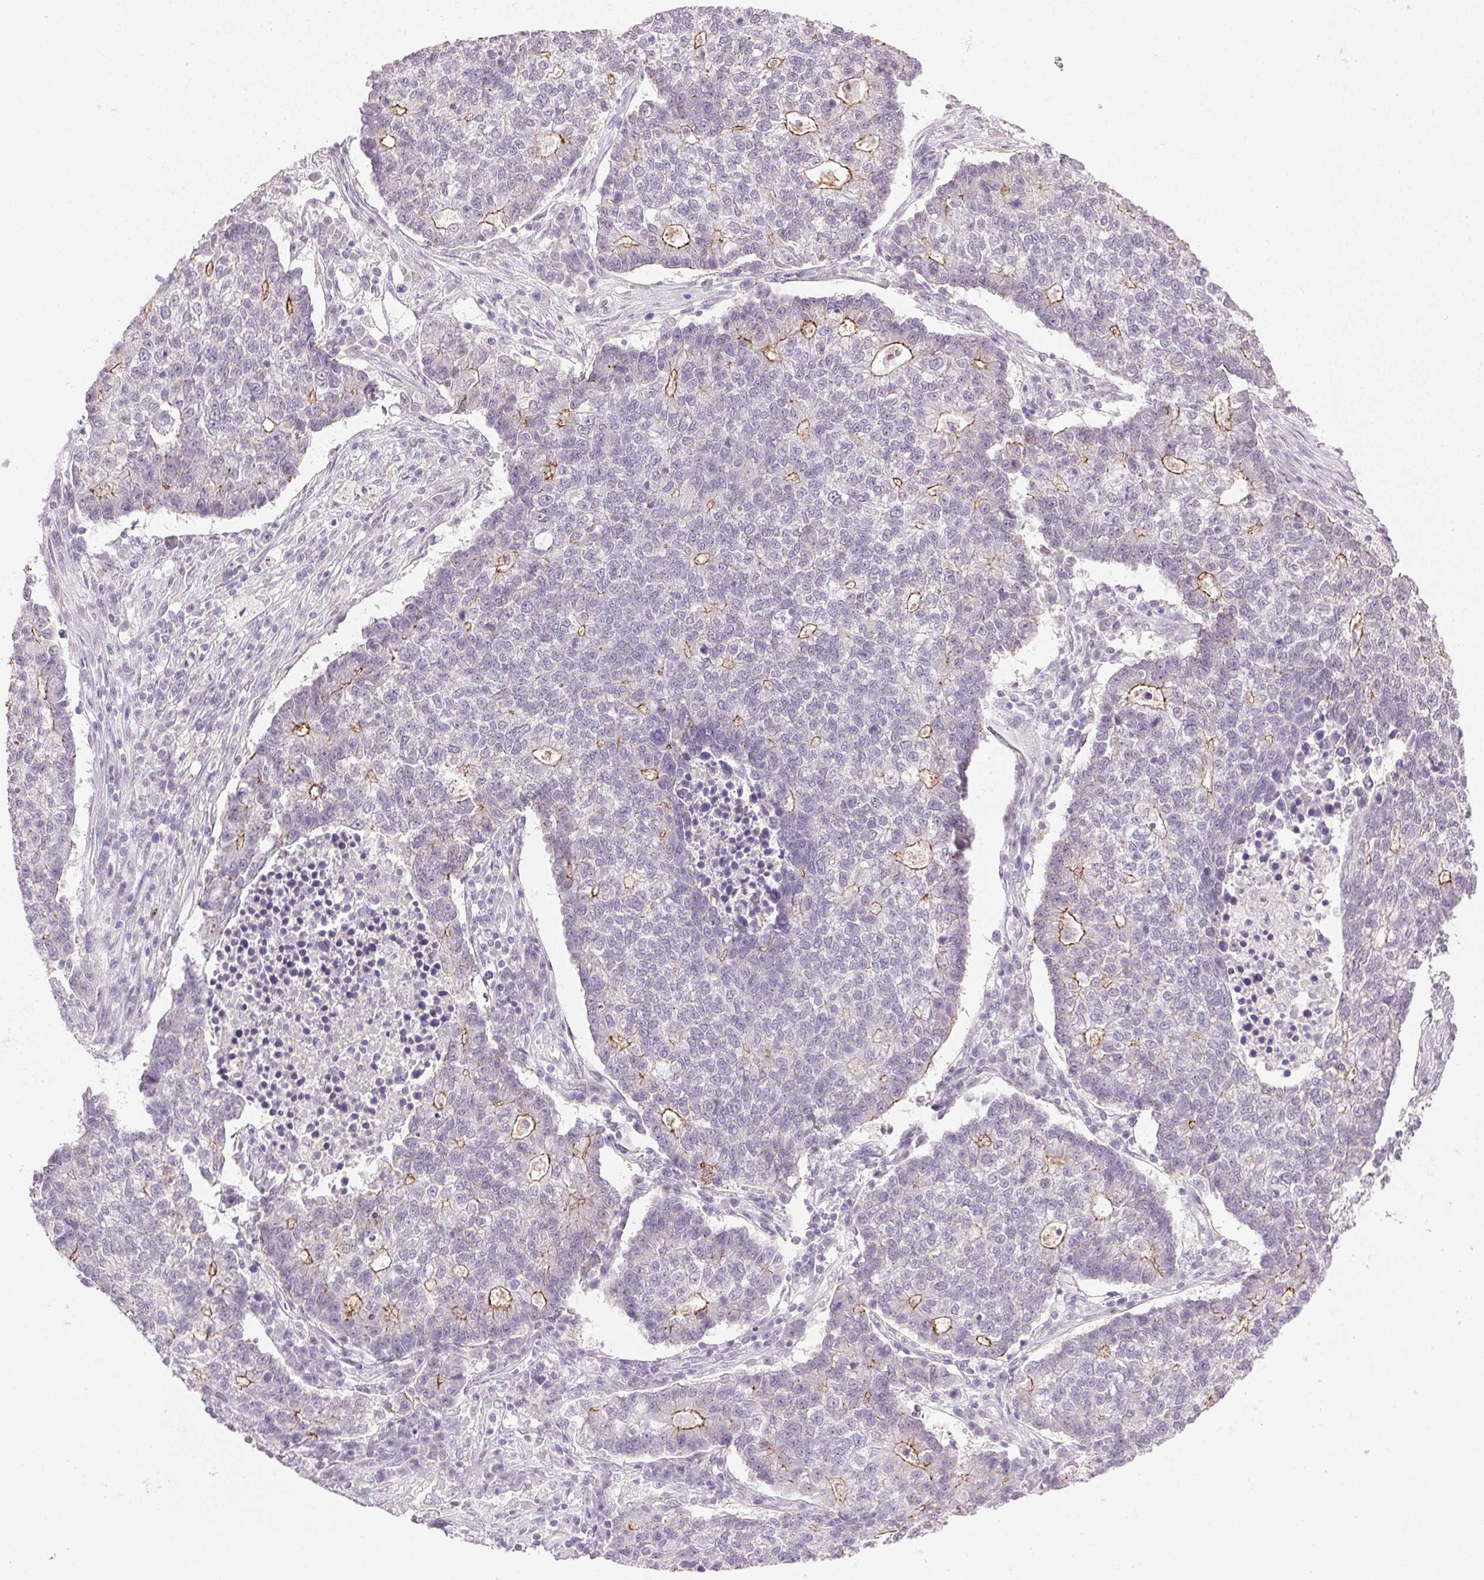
{"staining": {"intensity": "moderate", "quantity": "<25%", "location": "cytoplasmic/membranous"}, "tissue": "lung cancer", "cell_type": "Tumor cells", "image_type": "cancer", "snomed": [{"axis": "morphology", "description": "Adenocarcinoma, NOS"}, {"axis": "topography", "description": "Lung"}], "caption": "Human lung adenocarcinoma stained with a brown dye displays moderate cytoplasmic/membranous positive positivity in about <25% of tumor cells.", "gene": "CLDN10", "patient": {"sex": "male", "age": 57}}